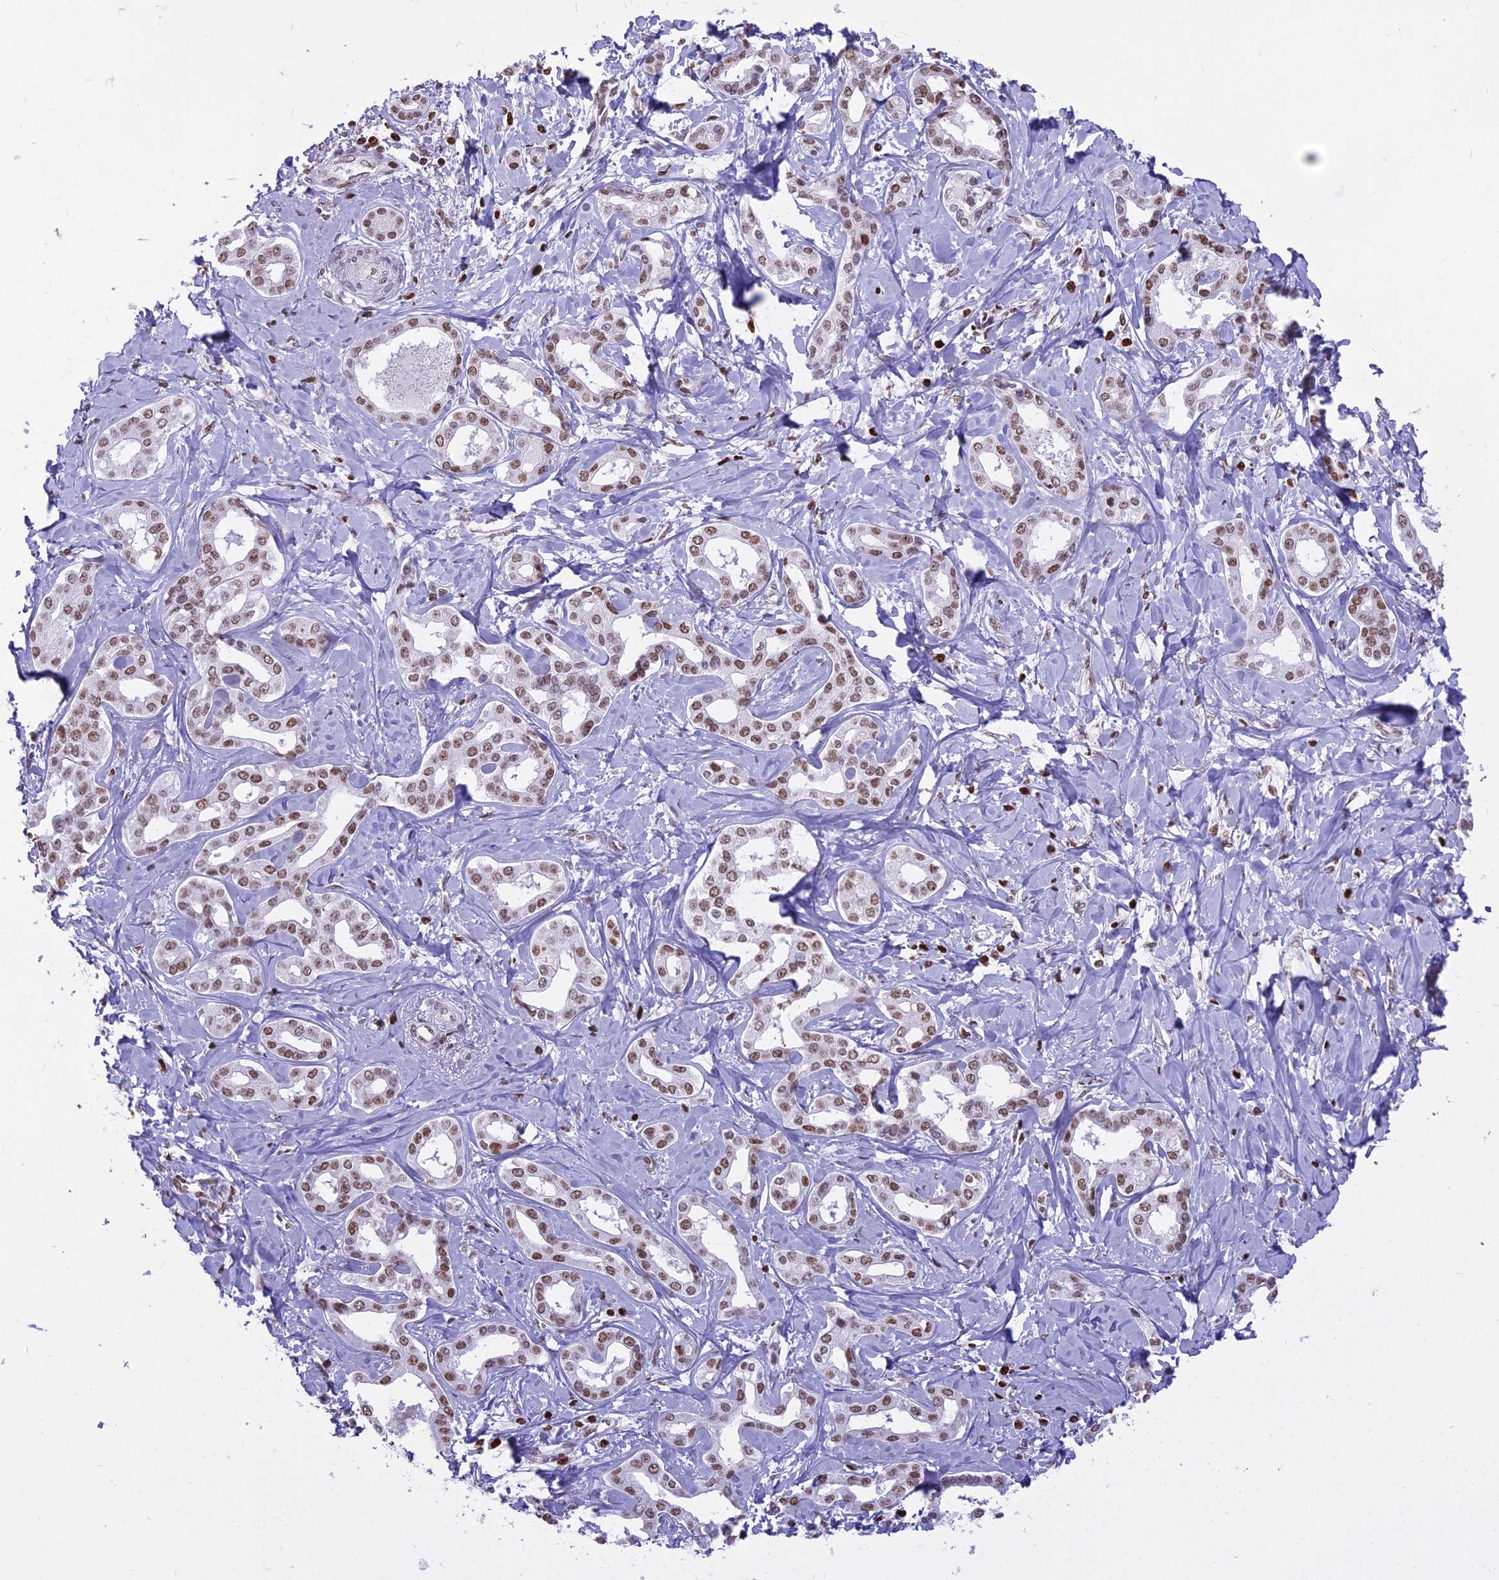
{"staining": {"intensity": "moderate", "quantity": ">75%", "location": "nuclear"}, "tissue": "liver cancer", "cell_type": "Tumor cells", "image_type": "cancer", "snomed": [{"axis": "morphology", "description": "Cholangiocarcinoma"}, {"axis": "topography", "description": "Liver"}], "caption": "Cholangiocarcinoma (liver) tissue reveals moderate nuclear expression in approximately >75% of tumor cells, visualized by immunohistochemistry.", "gene": "PARP1", "patient": {"sex": "female", "age": 77}}